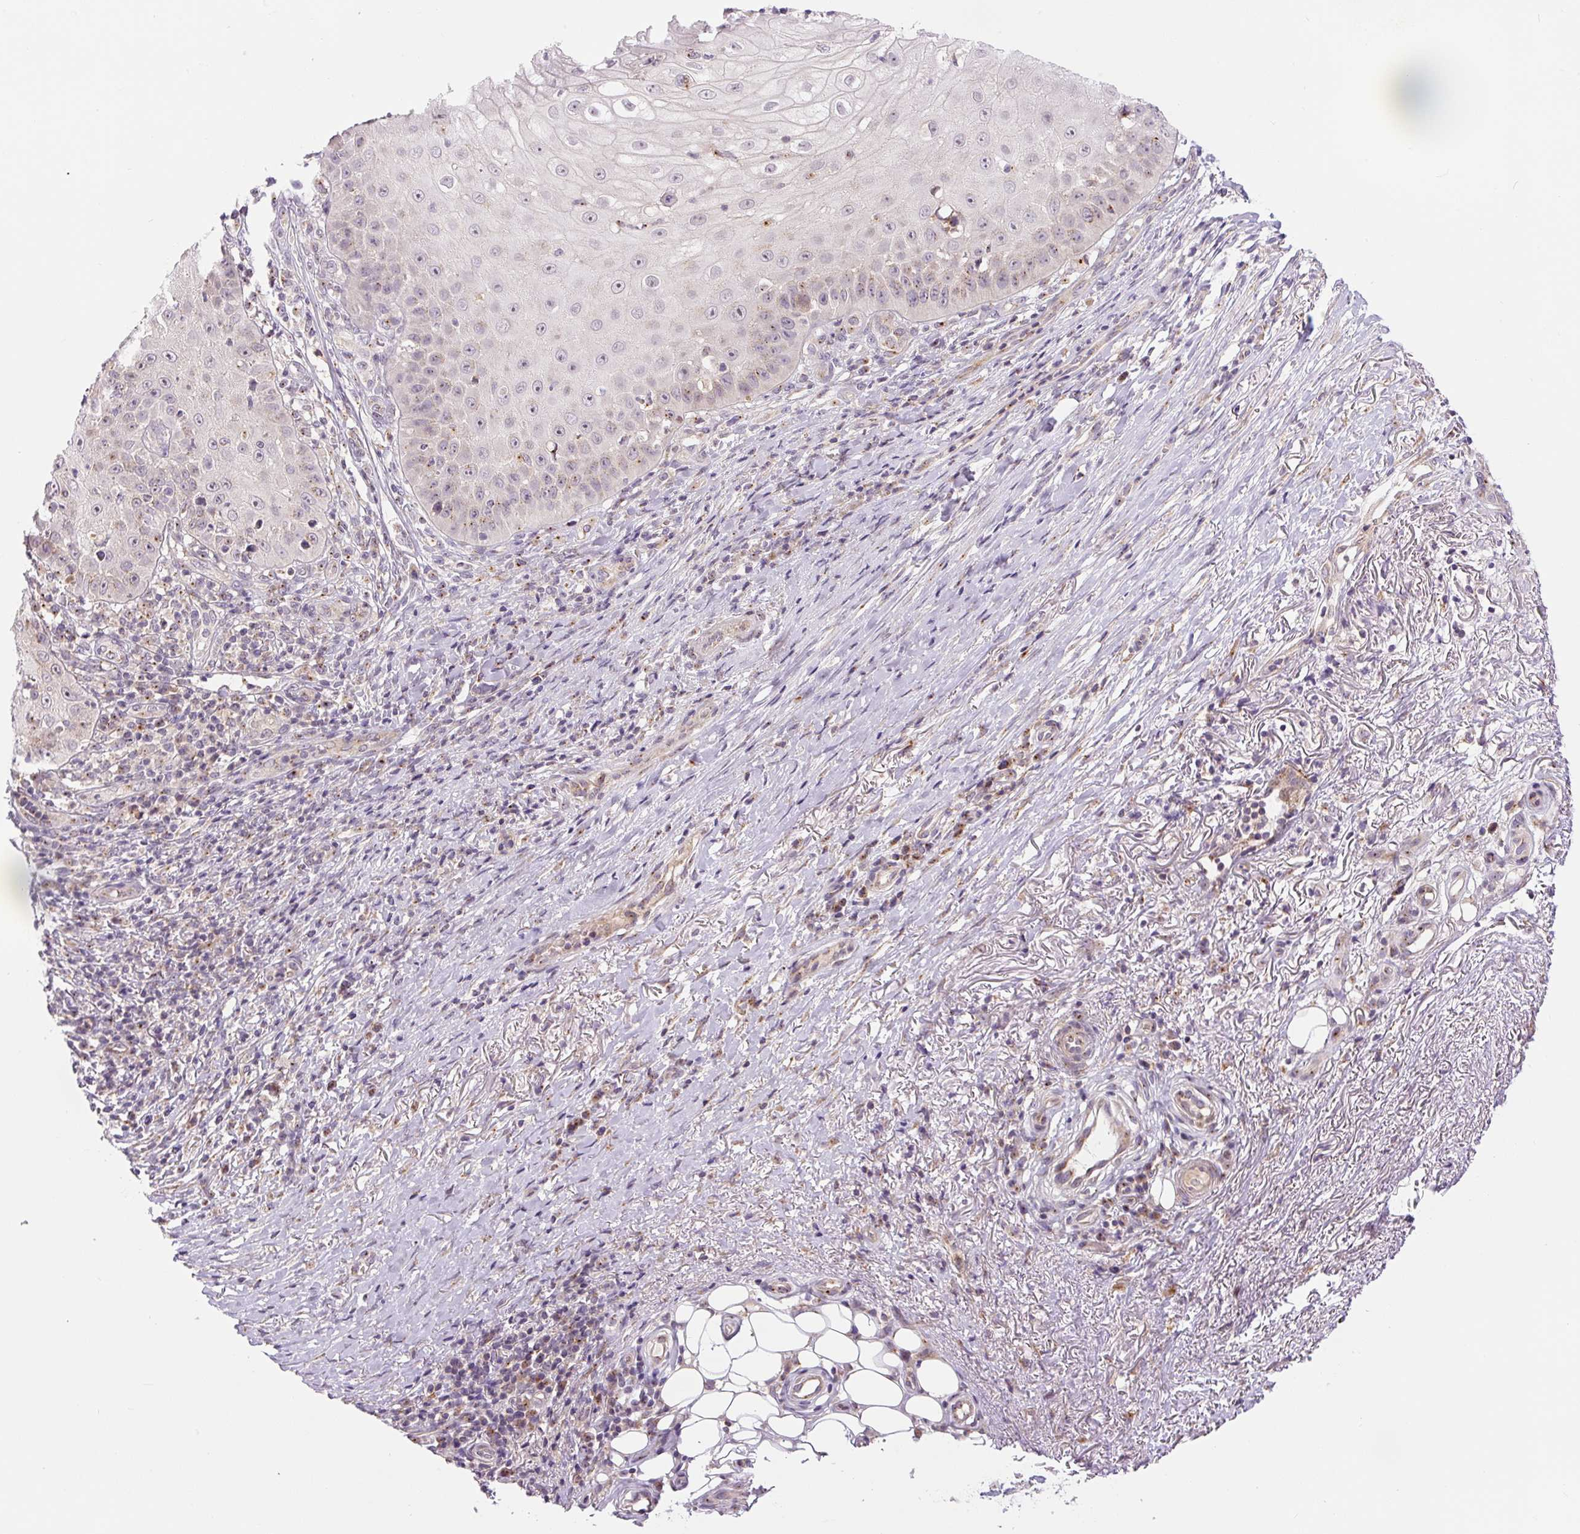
{"staining": {"intensity": "negative", "quantity": "none", "location": "none"}, "tissue": "skin cancer", "cell_type": "Tumor cells", "image_type": "cancer", "snomed": [{"axis": "morphology", "description": "Squamous cell carcinoma, NOS"}, {"axis": "topography", "description": "Skin"}], "caption": "Tumor cells show no significant expression in skin cancer (squamous cell carcinoma). (IHC, brightfield microscopy, high magnification).", "gene": "PCM1", "patient": {"sex": "male", "age": 70}}